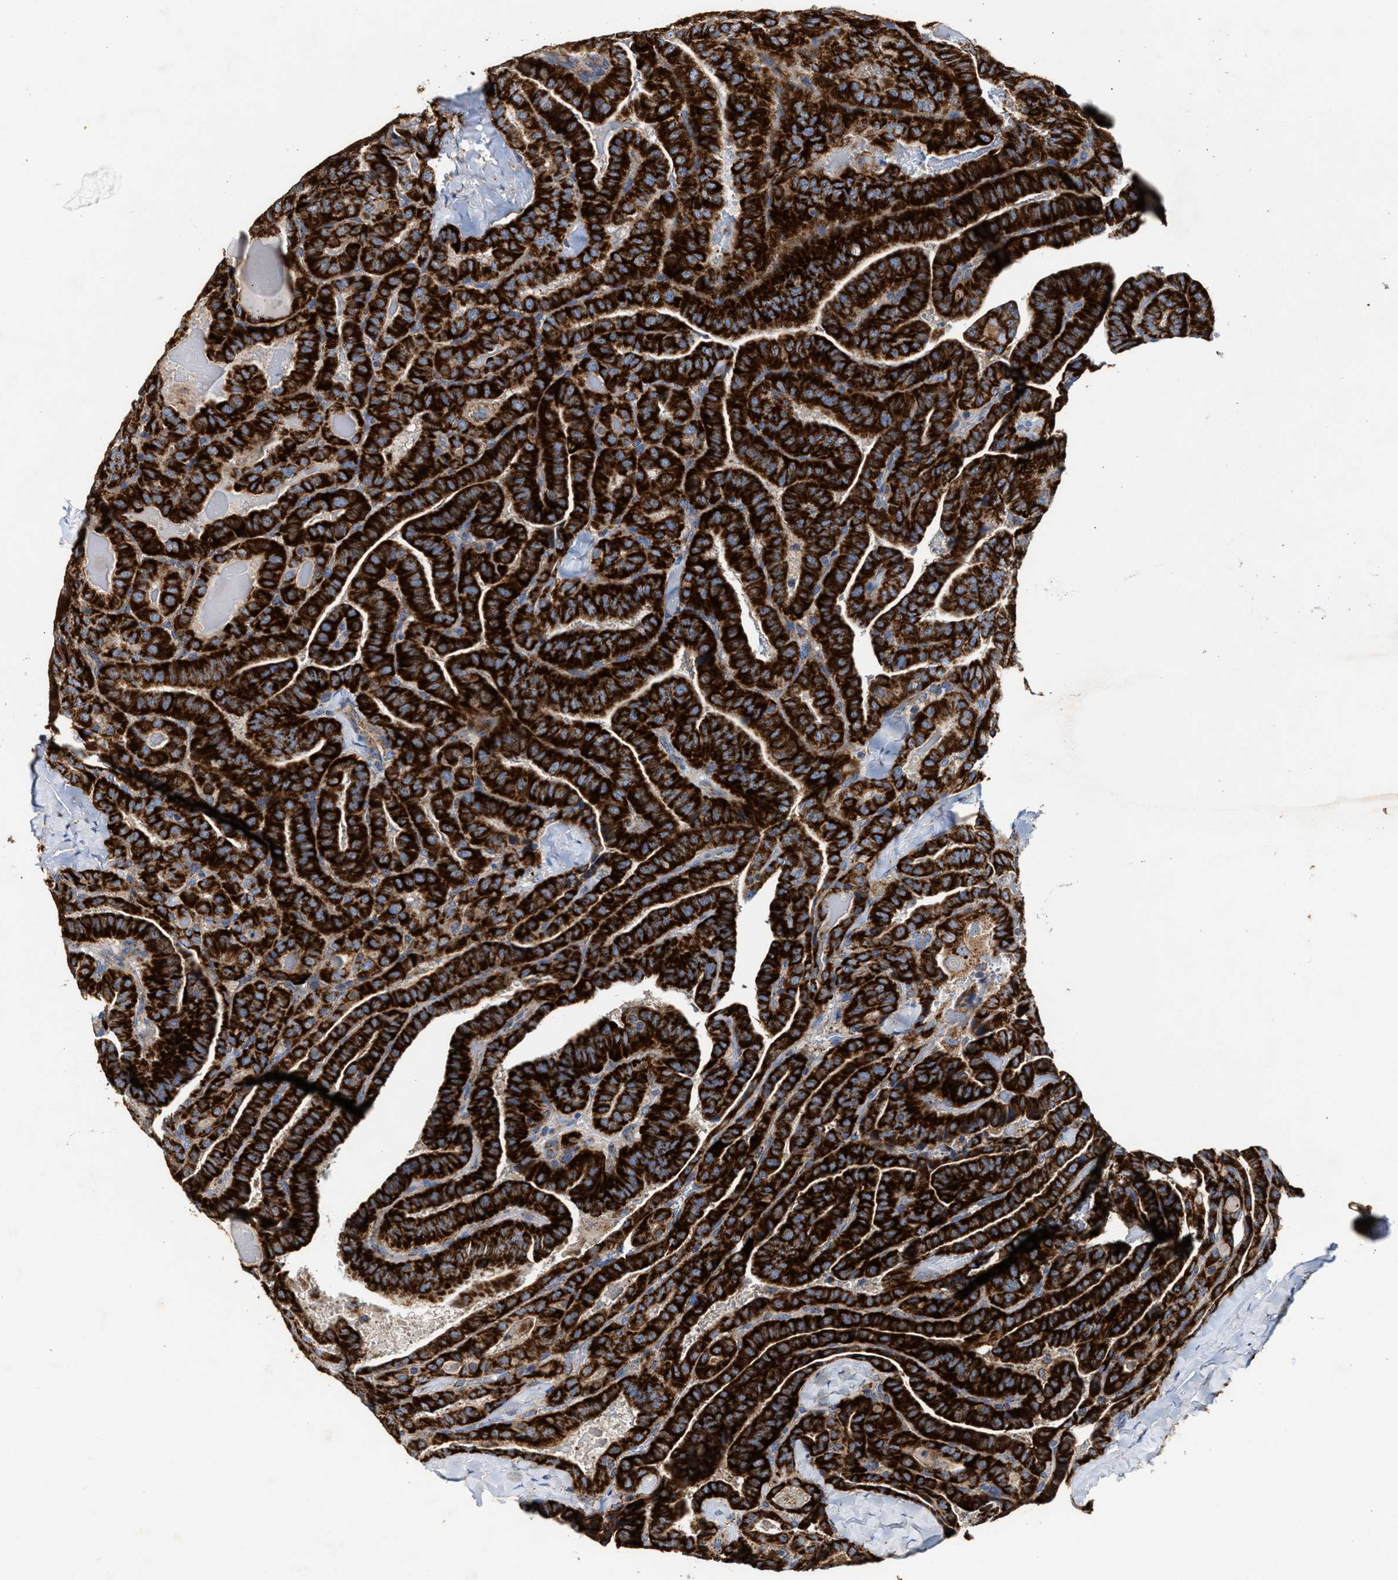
{"staining": {"intensity": "strong", "quantity": ">75%", "location": "cytoplasmic/membranous"}, "tissue": "thyroid cancer", "cell_type": "Tumor cells", "image_type": "cancer", "snomed": [{"axis": "morphology", "description": "Papillary adenocarcinoma, NOS"}, {"axis": "topography", "description": "Thyroid gland"}], "caption": "A brown stain labels strong cytoplasmic/membranous staining of a protein in human papillary adenocarcinoma (thyroid) tumor cells.", "gene": "MECR", "patient": {"sex": "male", "age": 77}}